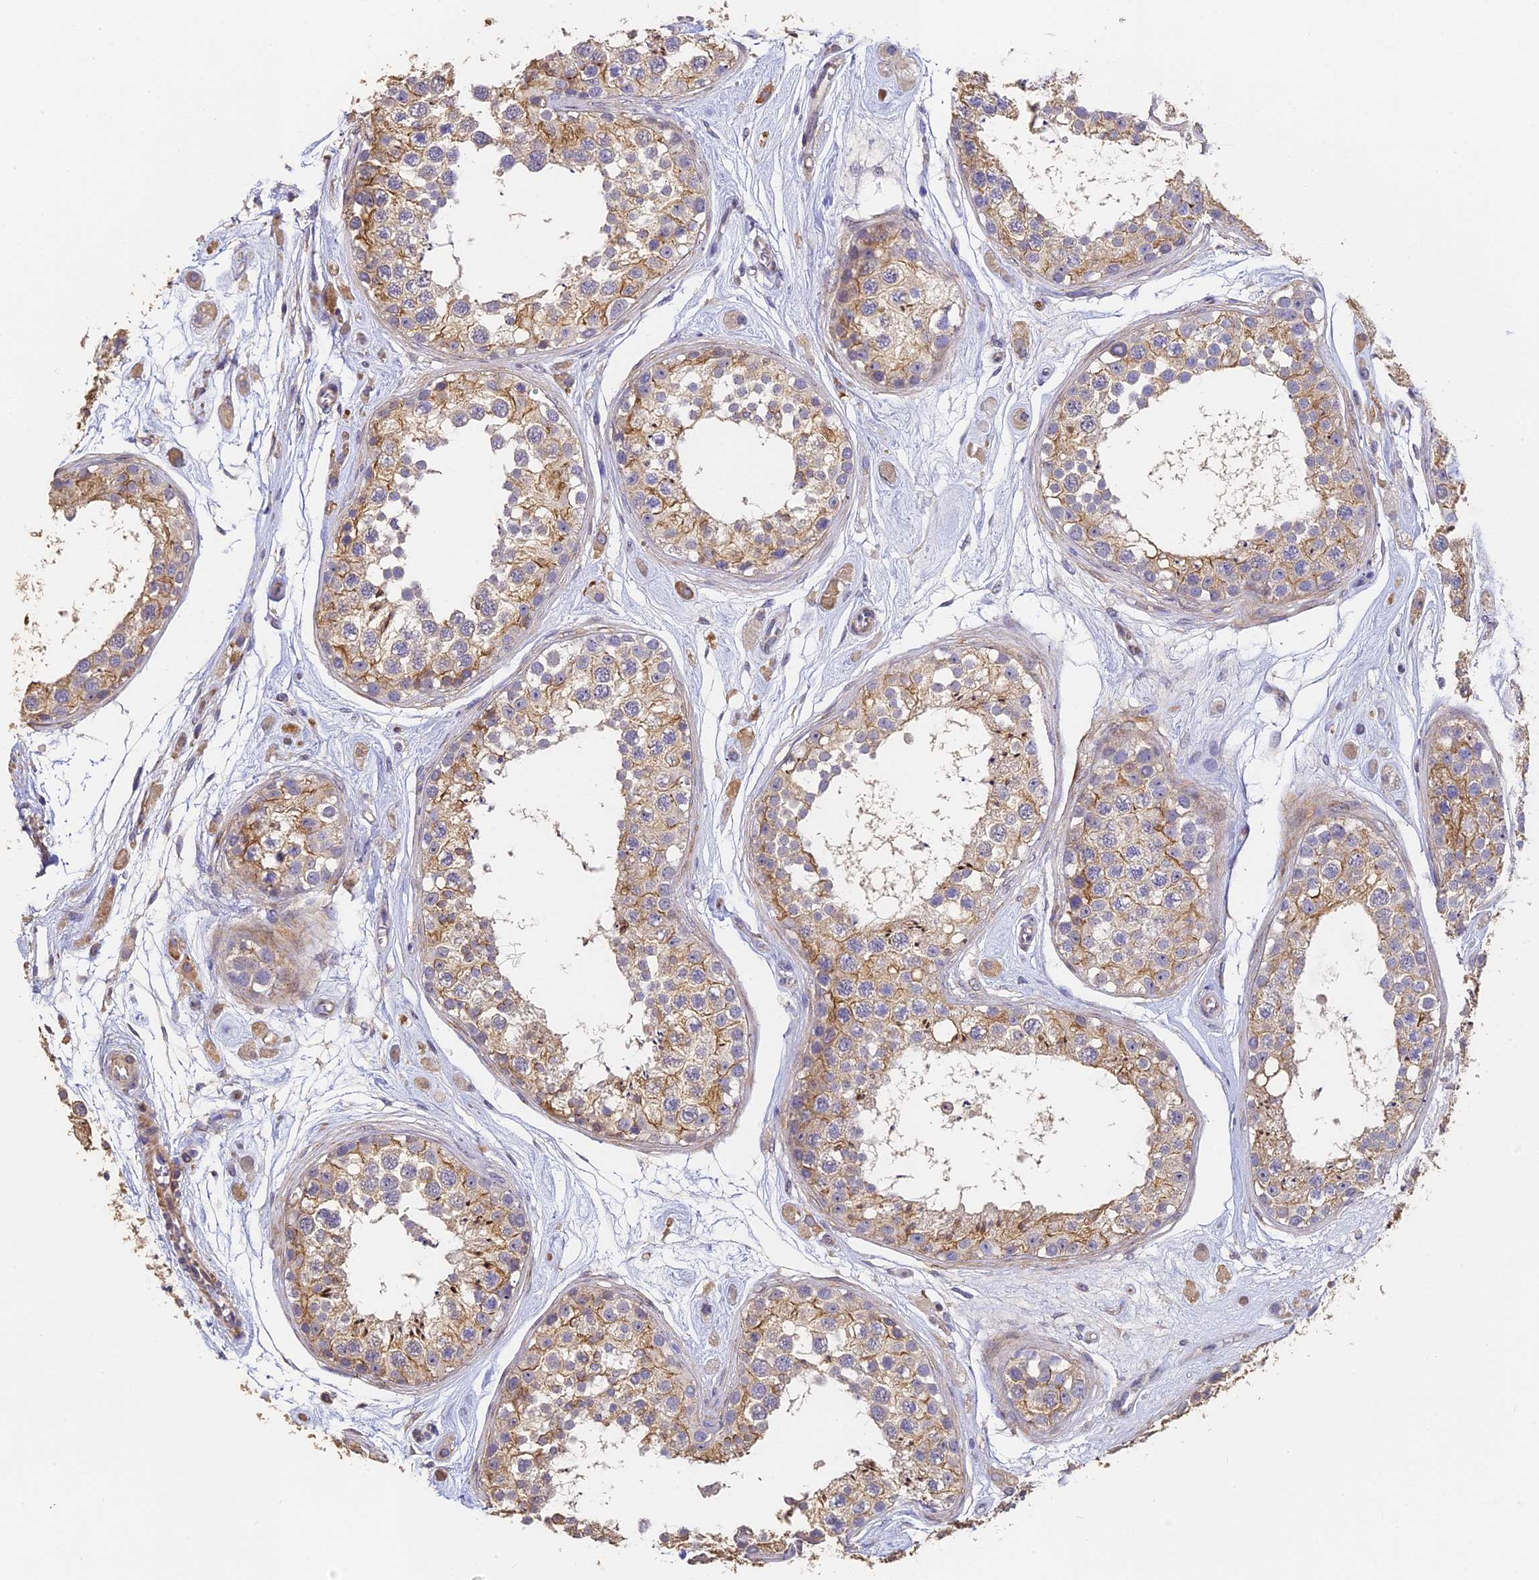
{"staining": {"intensity": "moderate", "quantity": "25%-75%", "location": "cytoplasmic/membranous"}, "tissue": "testis", "cell_type": "Cells in seminiferous ducts", "image_type": "normal", "snomed": [{"axis": "morphology", "description": "Normal tissue, NOS"}, {"axis": "topography", "description": "Testis"}], "caption": "IHC of normal testis demonstrates medium levels of moderate cytoplasmic/membranous expression in about 25%-75% of cells in seminiferous ducts. The staining was performed using DAB (3,3'-diaminobenzidine), with brown indicating positive protein expression. Nuclei are stained blue with hematoxylin.", "gene": "SLC11A1", "patient": {"sex": "male", "age": 25}}